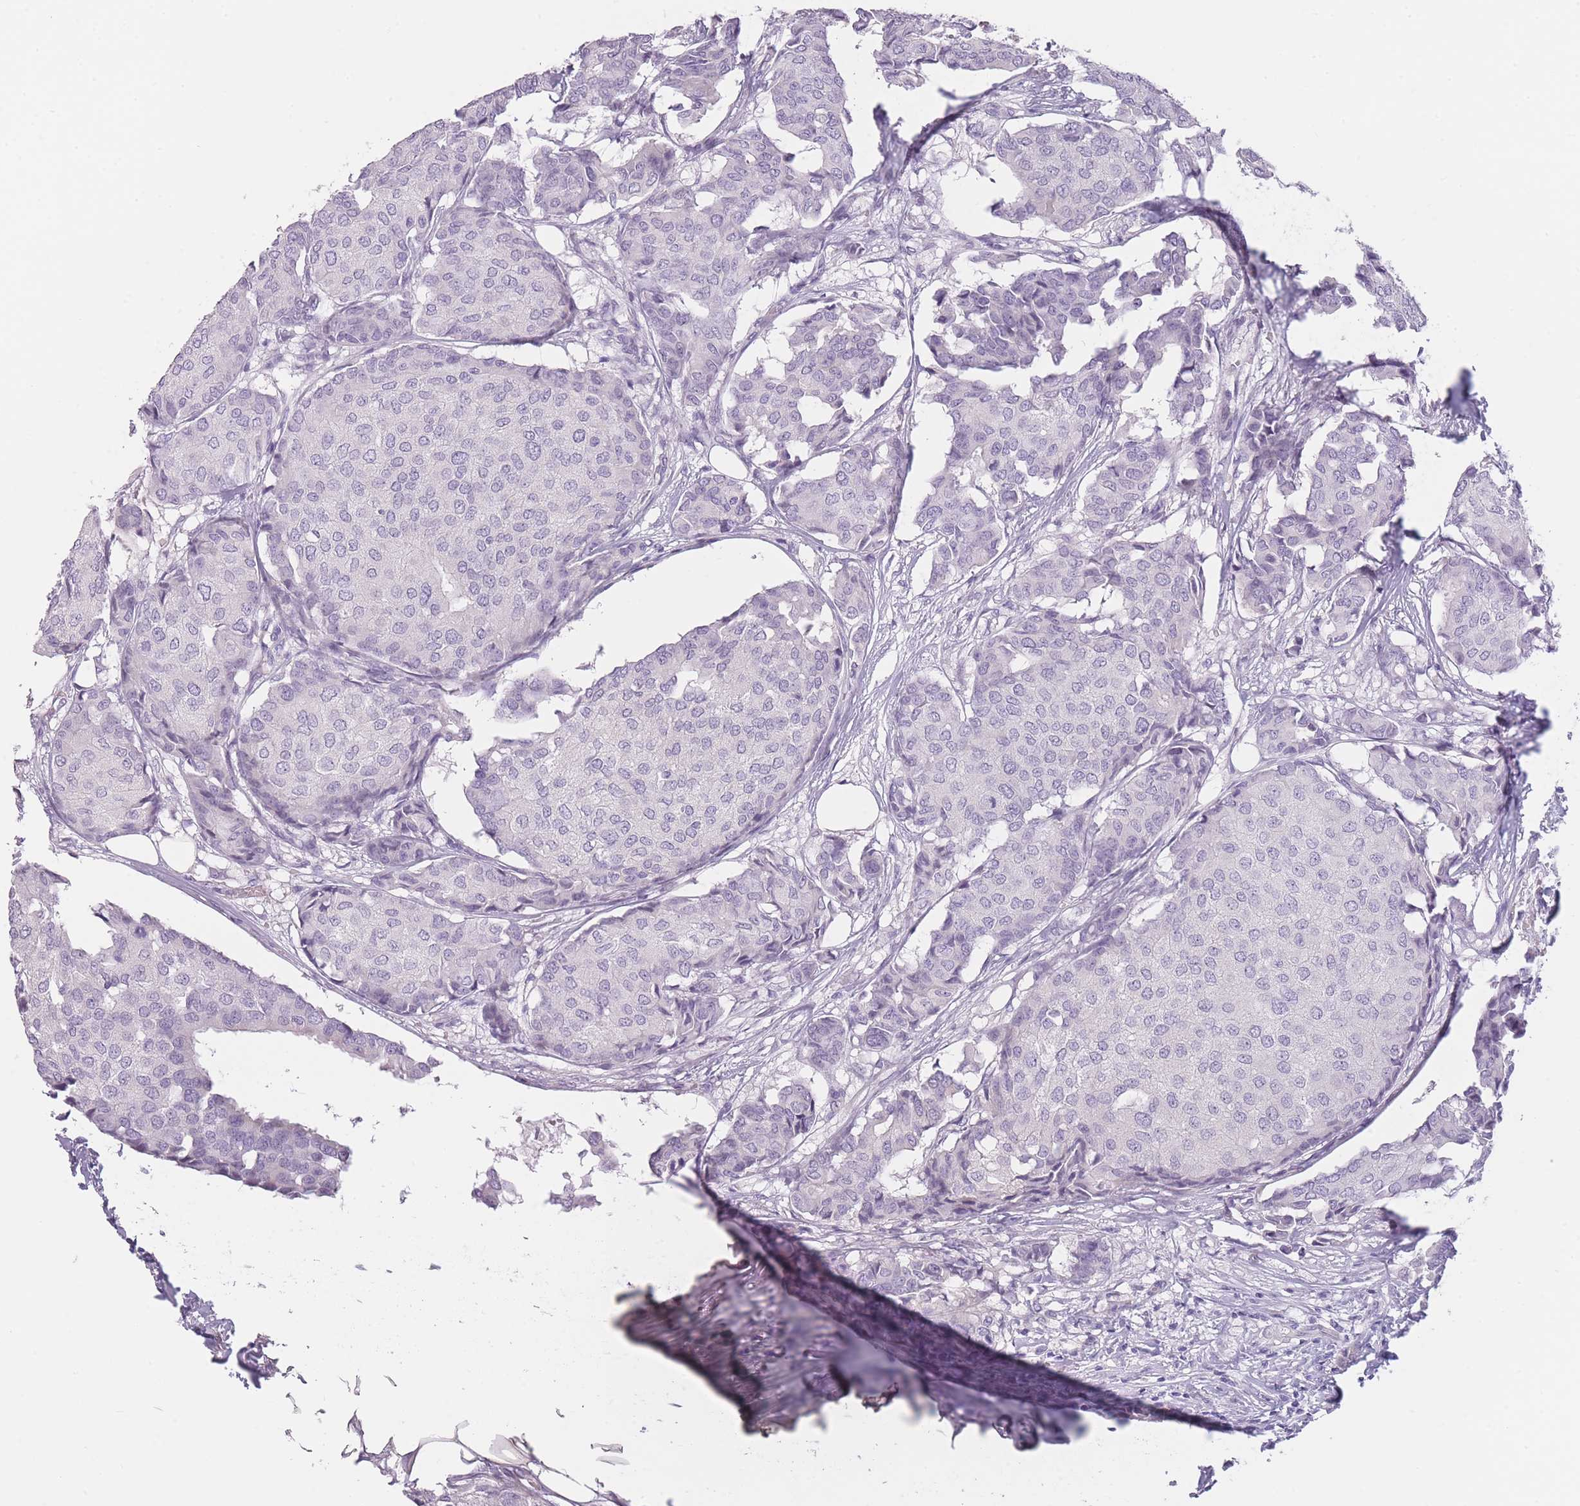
{"staining": {"intensity": "negative", "quantity": "none", "location": "none"}, "tissue": "breast cancer", "cell_type": "Tumor cells", "image_type": "cancer", "snomed": [{"axis": "morphology", "description": "Duct carcinoma"}, {"axis": "topography", "description": "Breast"}], "caption": "Breast cancer stained for a protein using immunohistochemistry (IHC) exhibits no positivity tumor cells.", "gene": "TMEM236", "patient": {"sex": "female", "age": 75}}